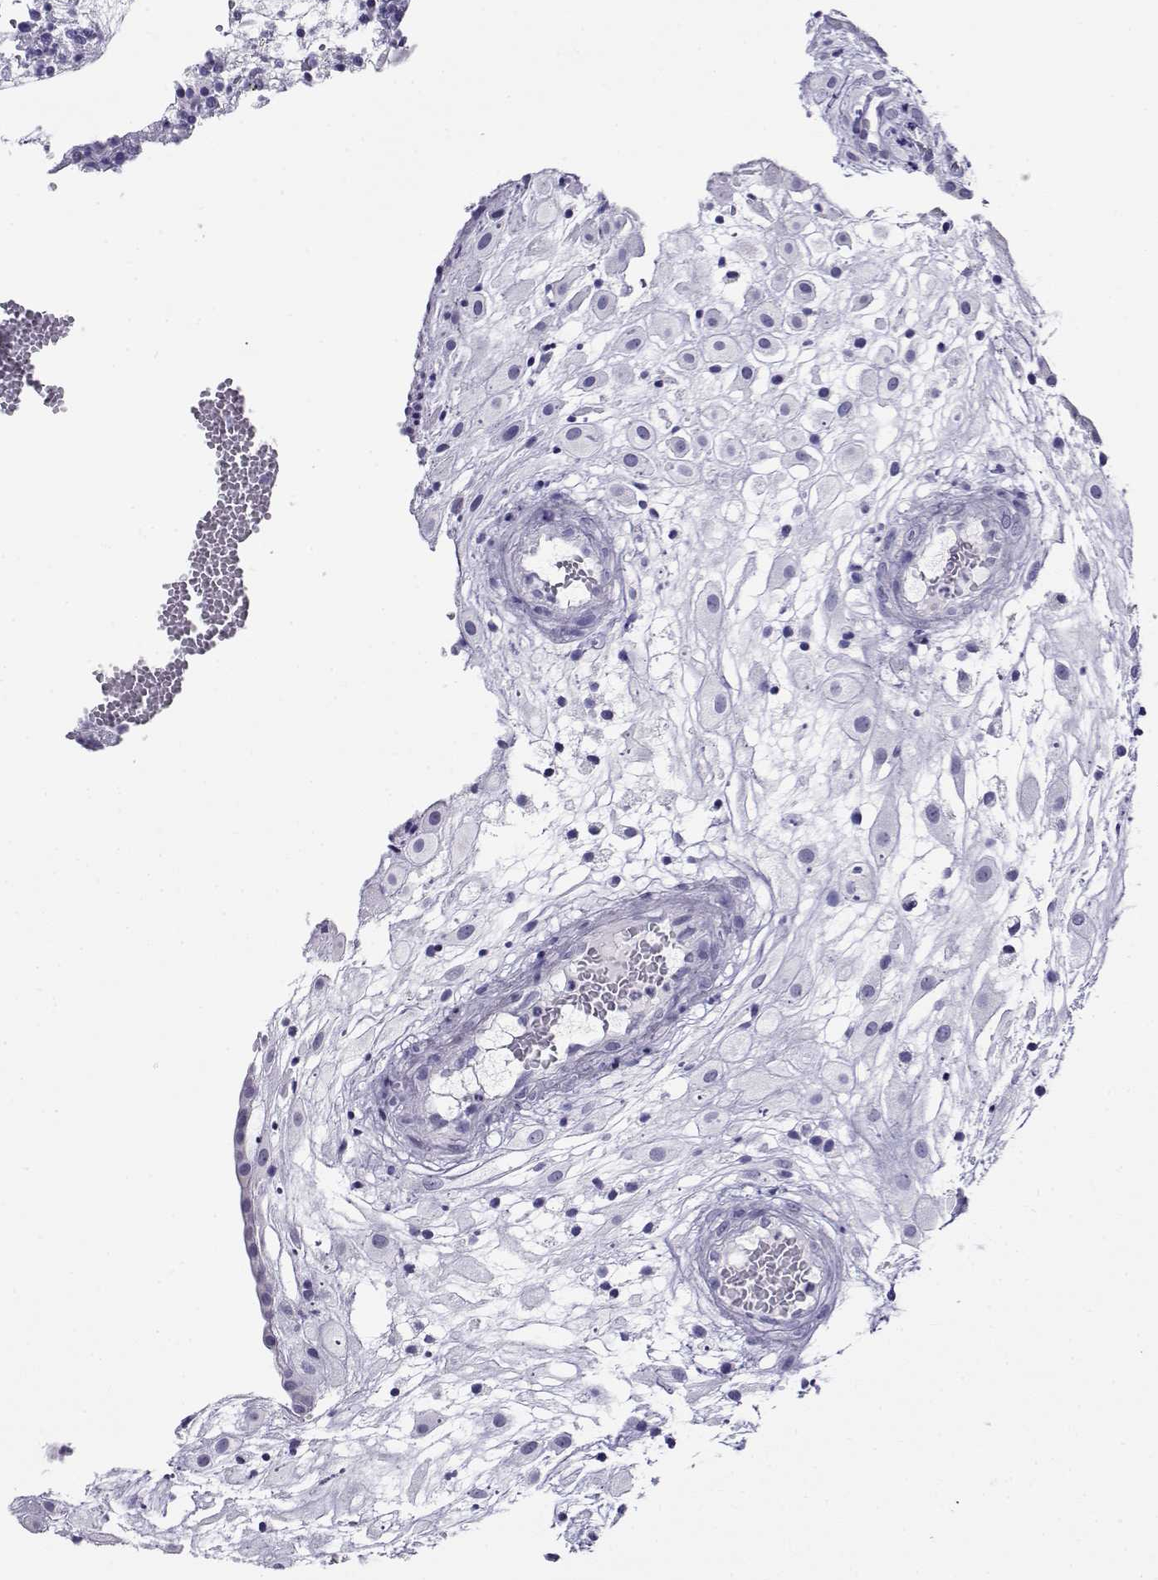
{"staining": {"intensity": "negative", "quantity": "none", "location": "none"}, "tissue": "placenta", "cell_type": "Decidual cells", "image_type": "normal", "snomed": [{"axis": "morphology", "description": "Normal tissue, NOS"}, {"axis": "topography", "description": "Placenta"}], "caption": "A photomicrograph of placenta stained for a protein exhibits no brown staining in decidual cells. (Brightfield microscopy of DAB immunohistochemistry at high magnification).", "gene": "CABS1", "patient": {"sex": "female", "age": 24}}